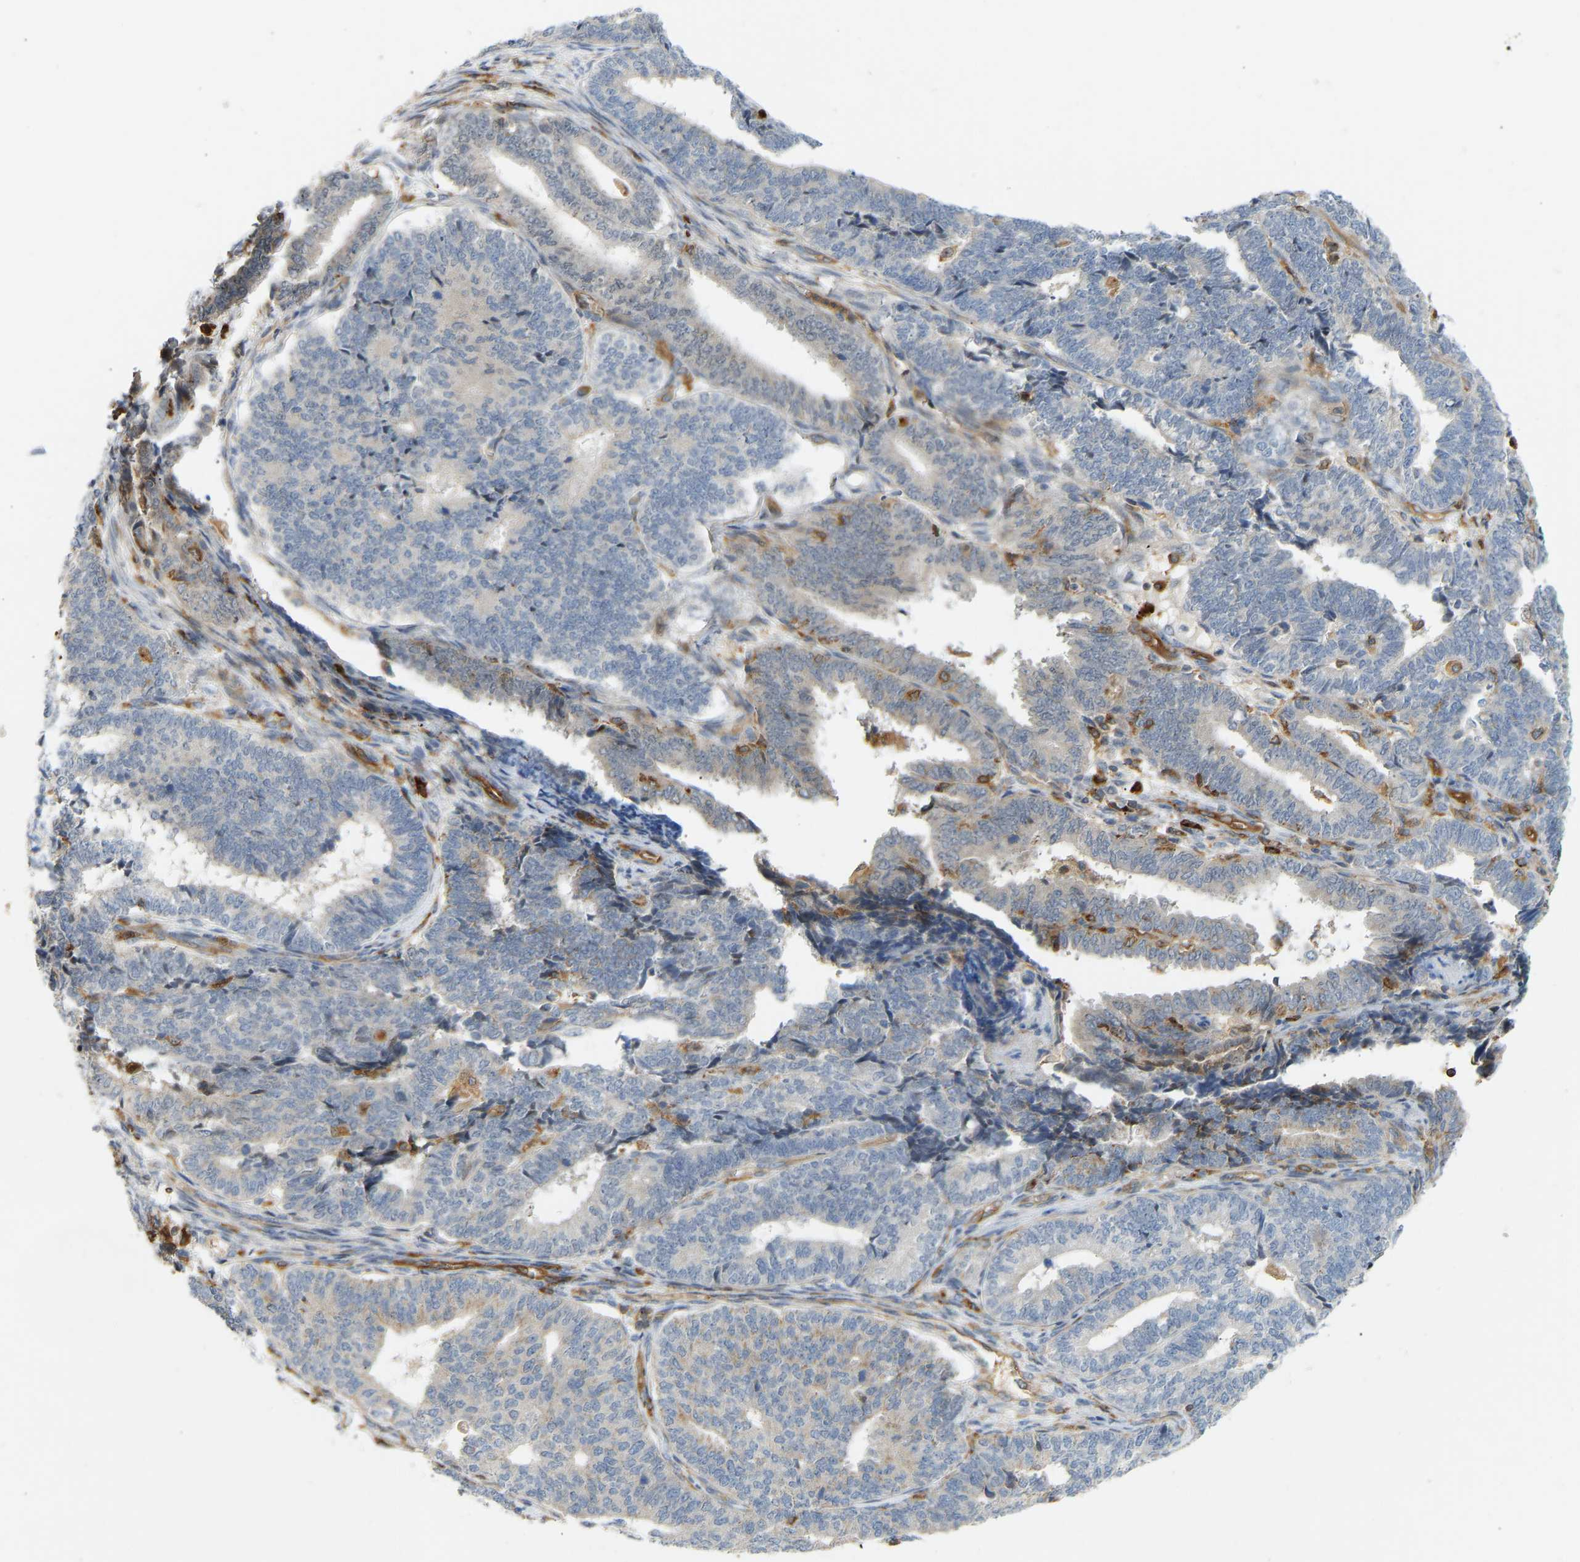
{"staining": {"intensity": "negative", "quantity": "none", "location": "none"}, "tissue": "endometrial cancer", "cell_type": "Tumor cells", "image_type": "cancer", "snomed": [{"axis": "morphology", "description": "Adenocarcinoma, NOS"}, {"axis": "topography", "description": "Endometrium"}], "caption": "A histopathology image of endometrial cancer stained for a protein exhibits no brown staining in tumor cells.", "gene": "PLCG2", "patient": {"sex": "female", "age": 70}}